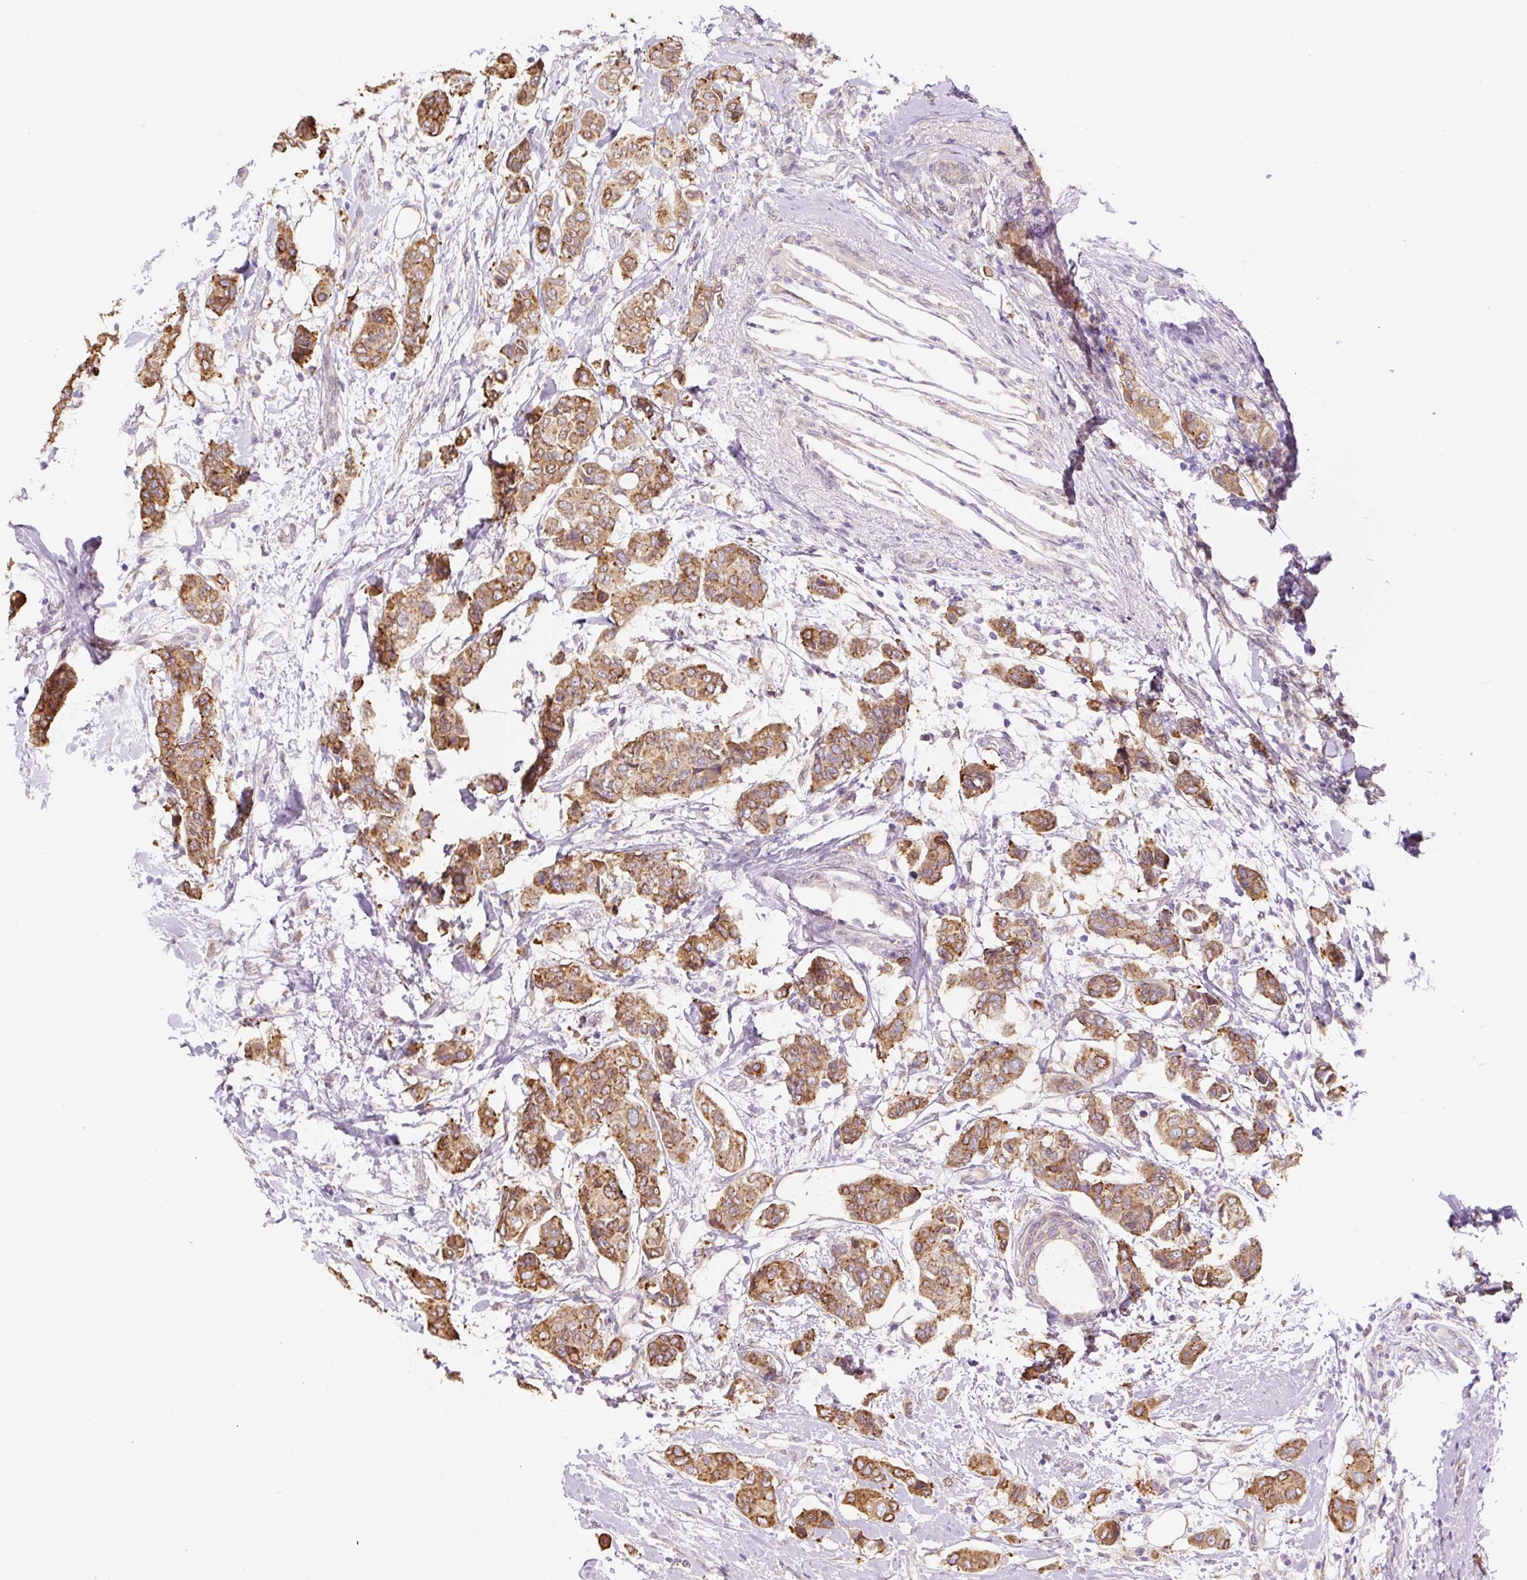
{"staining": {"intensity": "moderate", "quantity": ">75%", "location": "cytoplasmic/membranous"}, "tissue": "breast cancer", "cell_type": "Tumor cells", "image_type": "cancer", "snomed": [{"axis": "morphology", "description": "Lobular carcinoma"}, {"axis": "topography", "description": "Breast"}], "caption": "Protein staining of breast cancer (lobular carcinoma) tissue reveals moderate cytoplasmic/membranous staining in about >75% of tumor cells.", "gene": "ASRGL1", "patient": {"sex": "female", "age": 51}}